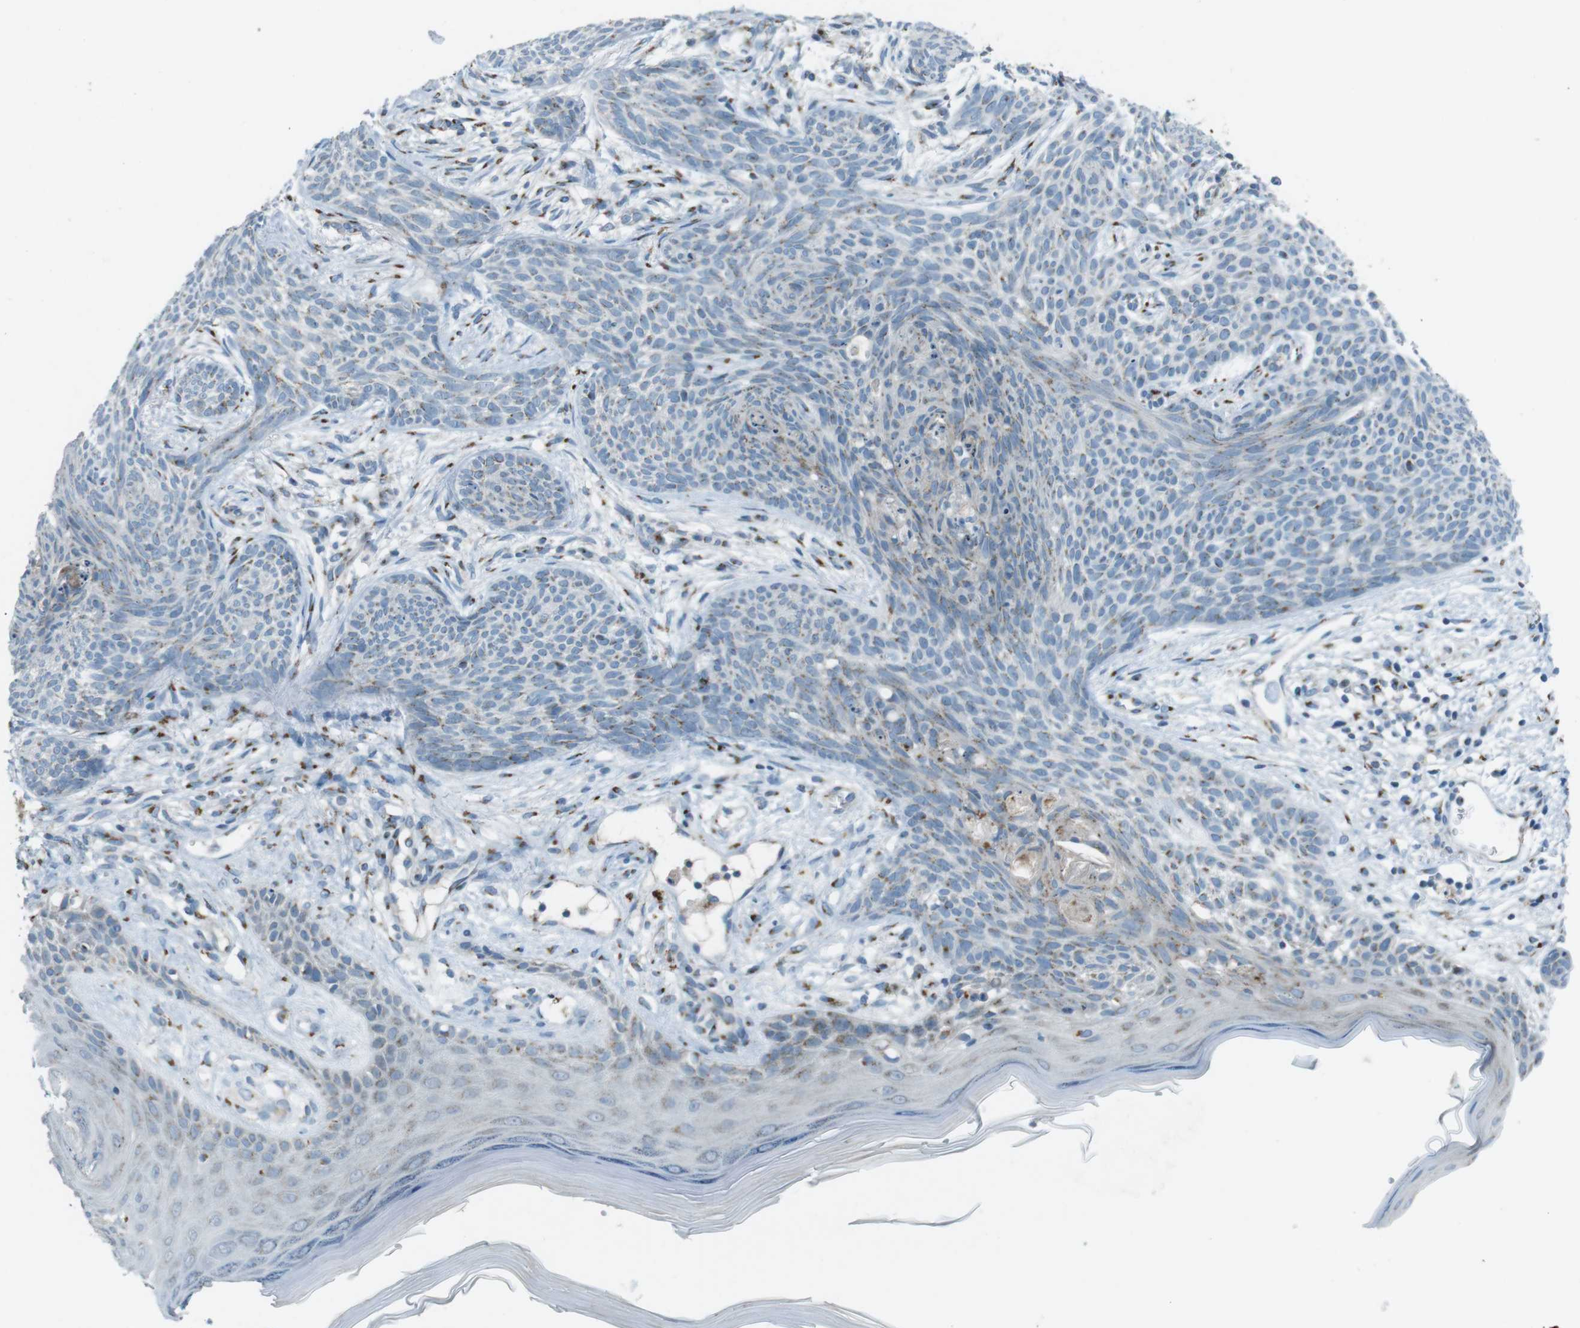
{"staining": {"intensity": "weak", "quantity": "<25%", "location": "cytoplasmic/membranous"}, "tissue": "skin cancer", "cell_type": "Tumor cells", "image_type": "cancer", "snomed": [{"axis": "morphology", "description": "Basal cell carcinoma"}, {"axis": "topography", "description": "Skin"}], "caption": "There is no significant positivity in tumor cells of skin cancer (basal cell carcinoma).", "gene": "TXNDC15", "patient": {"sex": "female", "age": 59}}